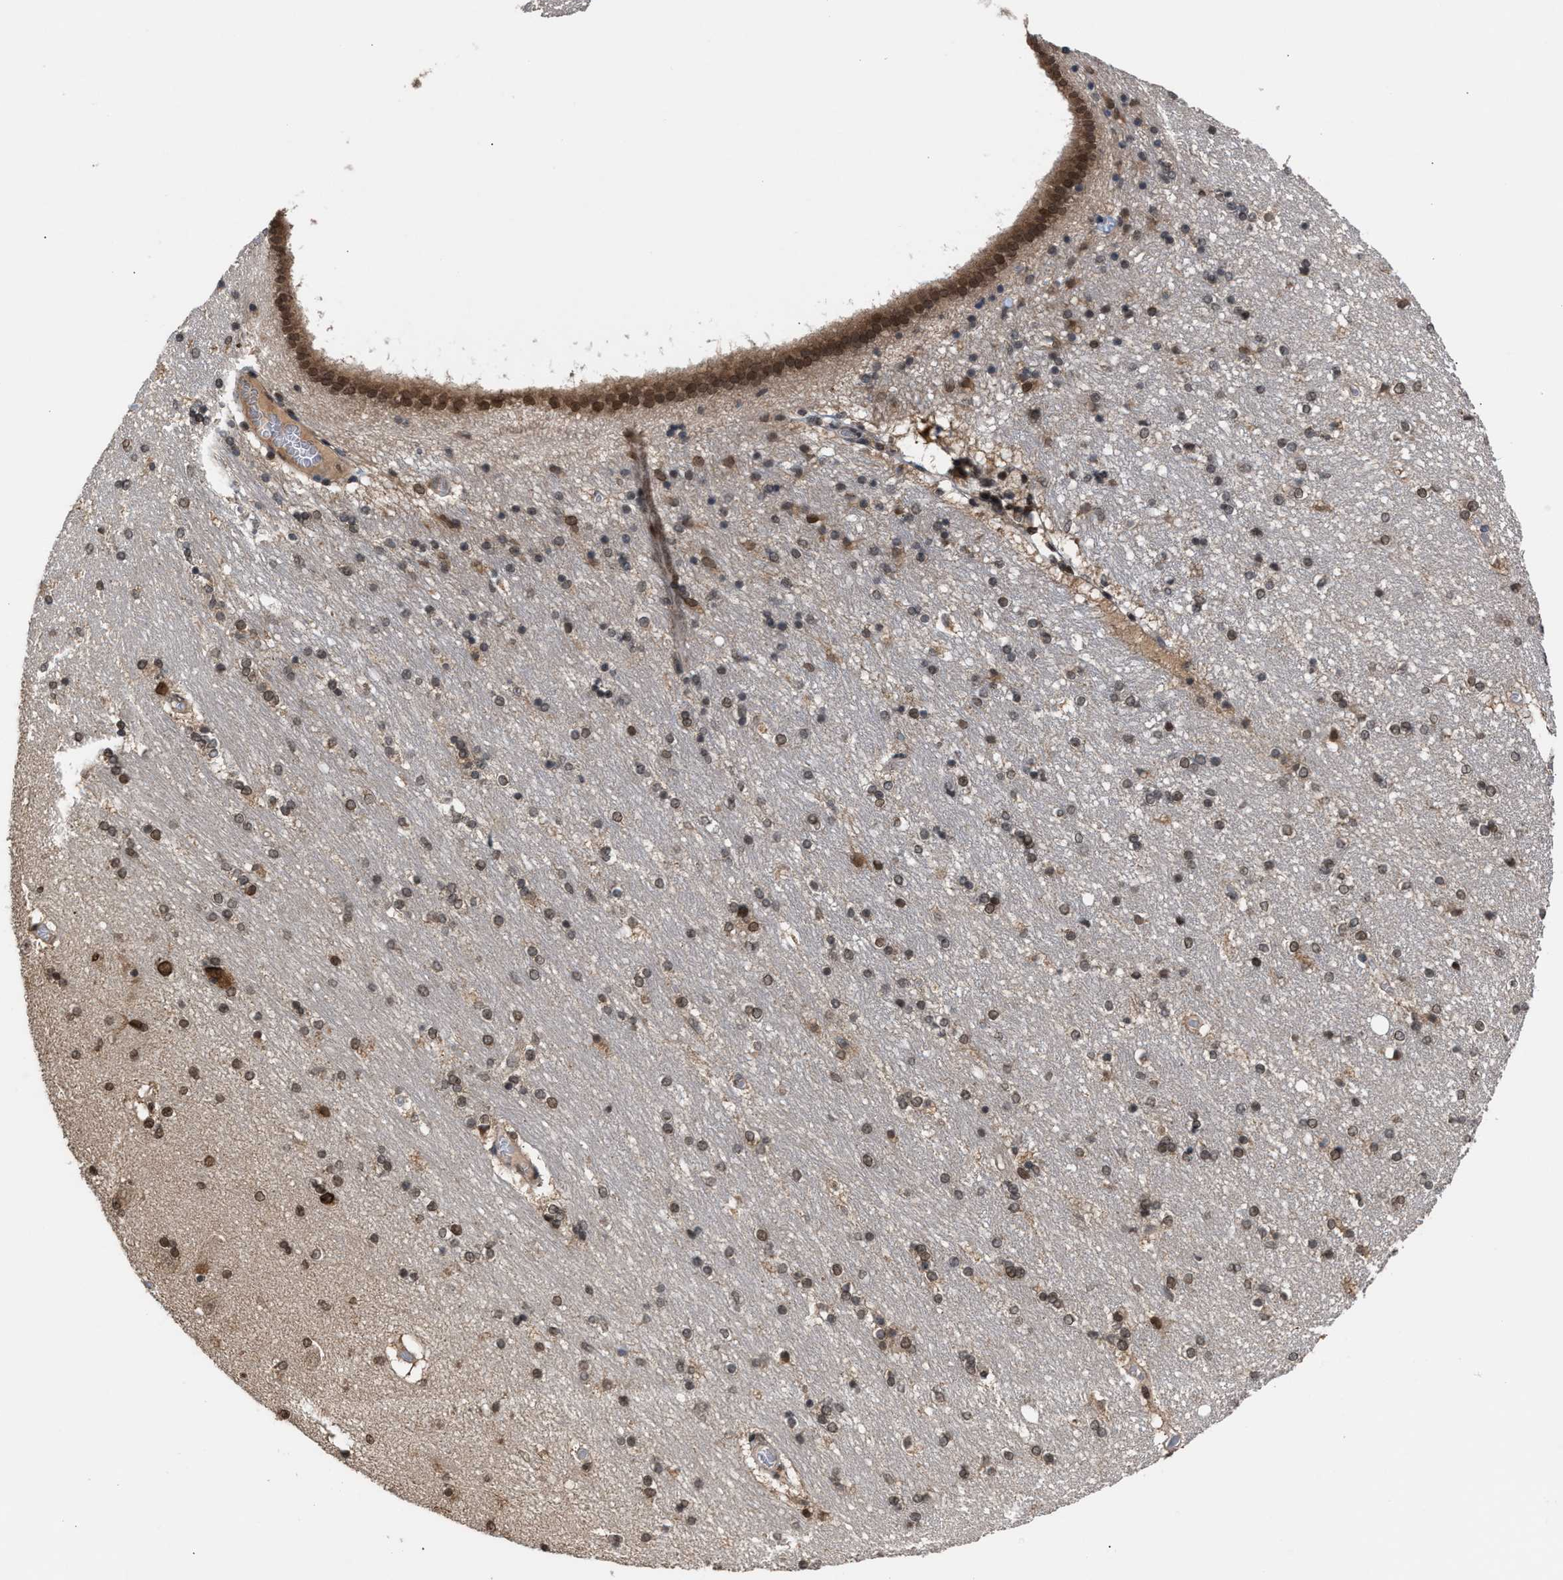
{"staining": {"intensity": "moderate", "quantity": "25%-75%", "location": "nuclear"}, "tissue": "hippocampus", "cell_type": "Glial cells", "image_type": "normal", "snomed": [{"axis": "morphology", "description": "Normal tissue, NOS"}, {"axis": "topography", "description": "Hippocampus"}], "caption": "High-power microscopy captured an IHC image of unremarkable hippocampus, revealing moderate nuclear staining in about 25%-75% of glial cells.", "gene": "C9orf78", "patient": {"sex": "female", "age": 54}}